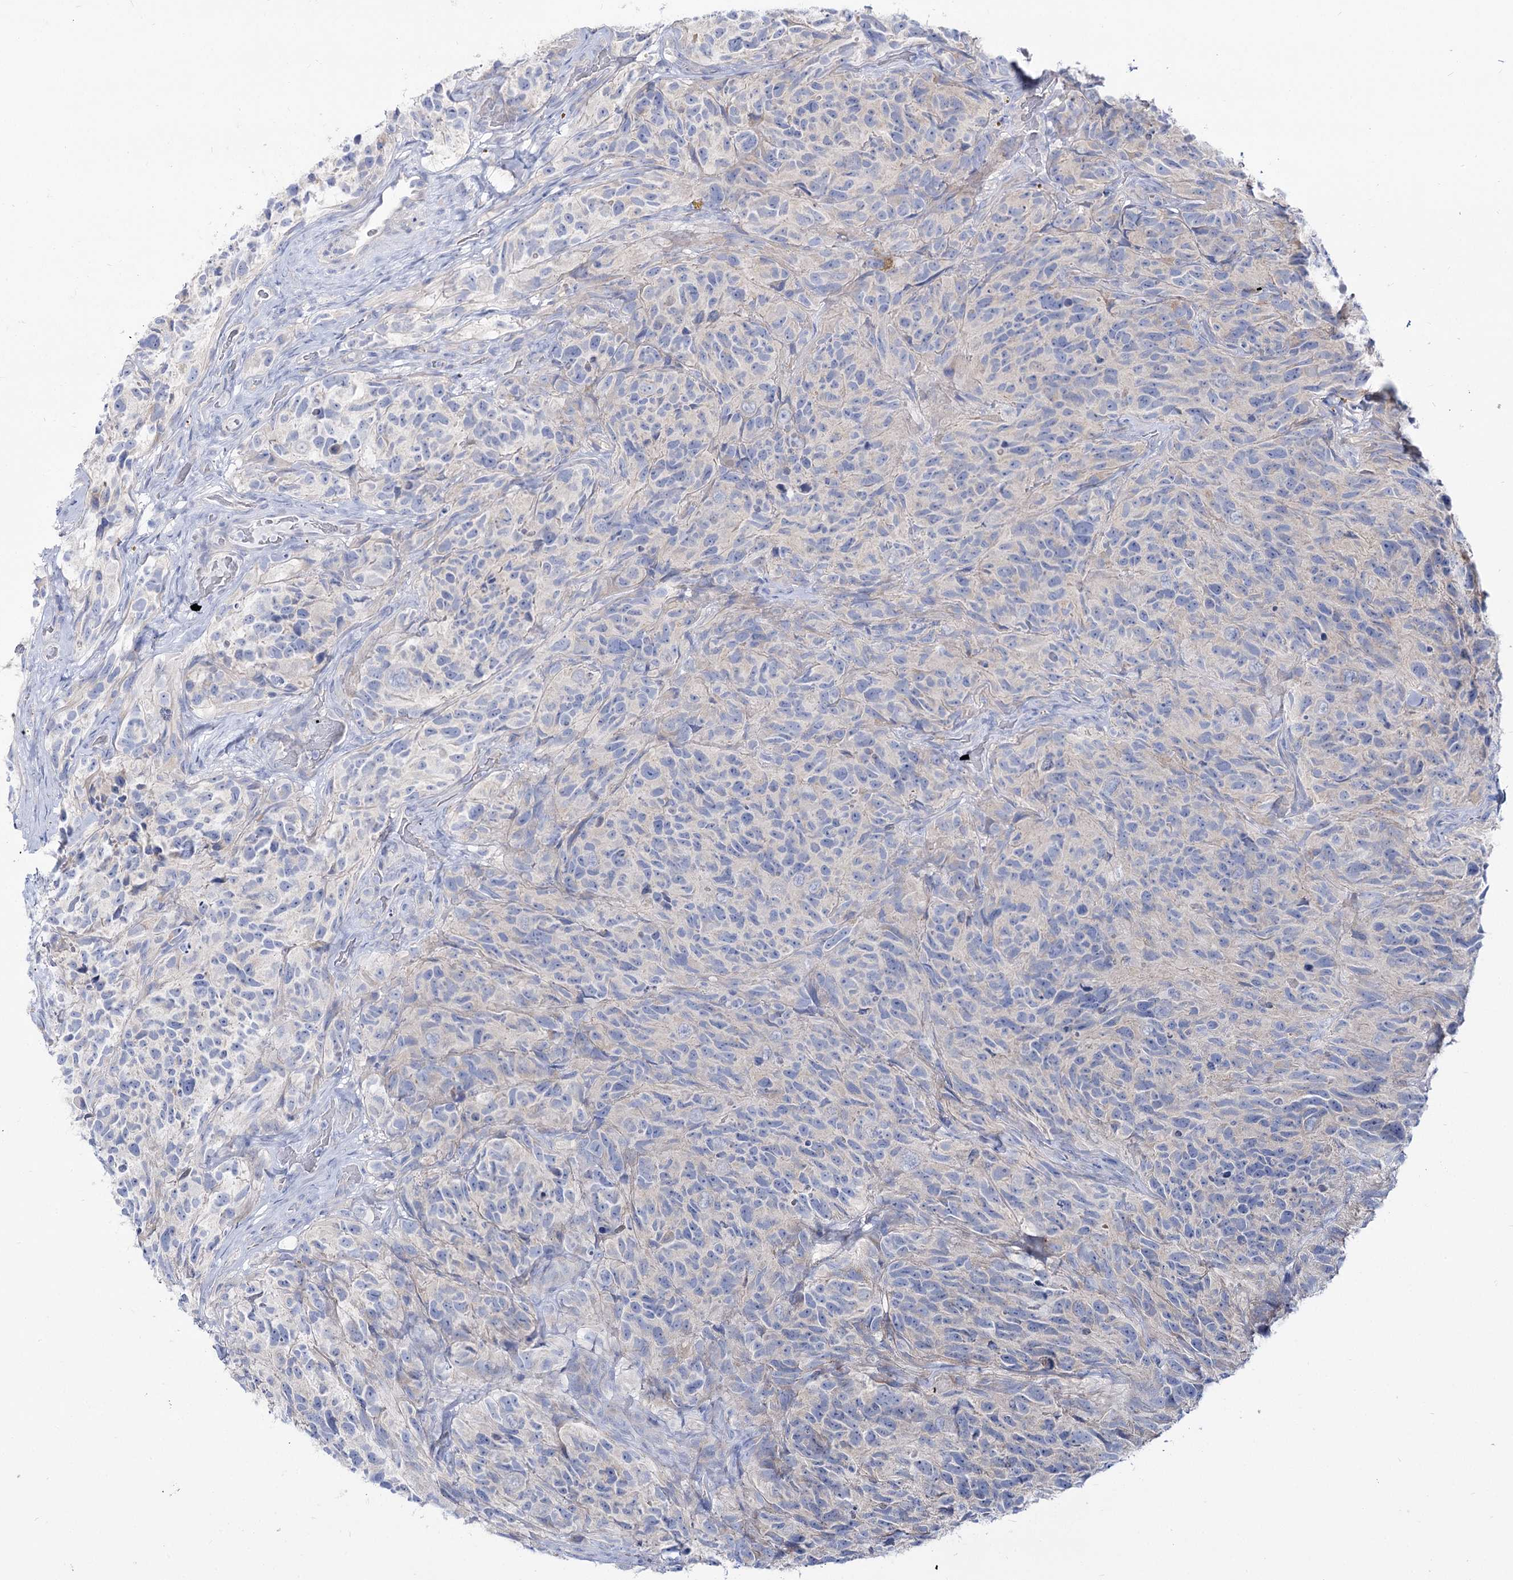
{"staining": {"intensity": "negative", "quantity": "none", "location": "none"}, "tissue": "glioma", "cell_type": "Tumor cells", "image_type": "cancer", "snomed": [{"axis": "morphology", "description": "Glioma, malignant, High grade"}, {"axis": "topography", "description": "Brain"}], "caption": "A high-resolution micrograph shows immunohistochemistry staining of malignant glioma (high-grade), which reveals no significant expression in tumor cells.", "gene": "SUOX", "patient": {"sex": "male", "age": 69}}